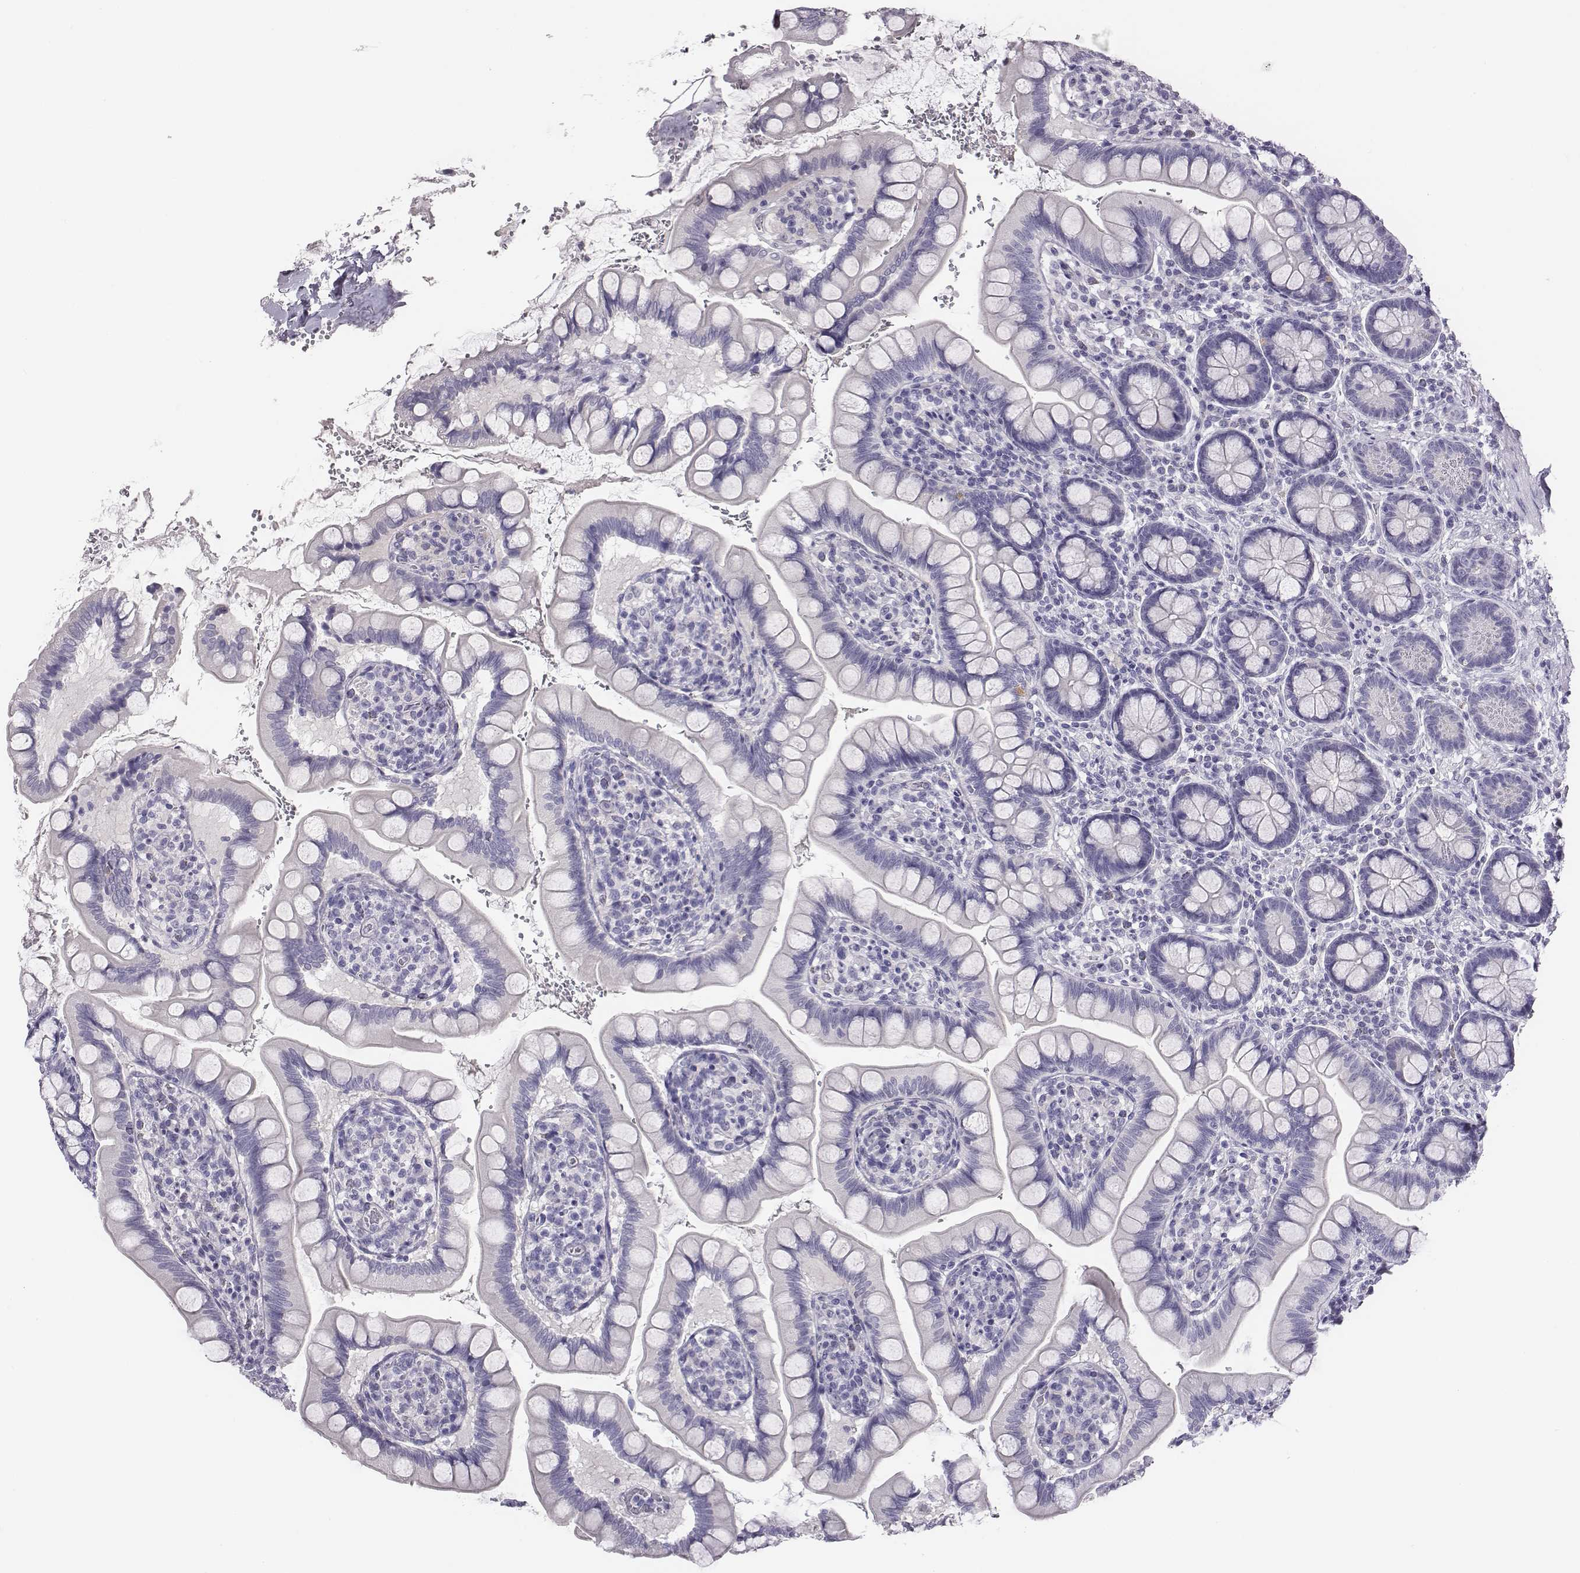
{"staining": {"intensity": "negative", "quantity": "none", "location": "none"}, "tissue": "small intestine", "cell_type": "Glandular cells", "image_type": "normal", "snomed": [{"axis": "morphology", "description": "Normal tissue, NOS"}, {"axis": "topography", "description": "Small intestine"}], "caption": "High power microscopy micrograph of an immunohistochemistry histopathology image of unremarkable small intestine, revealing no significant expression in glandular cells. (Immunohistochemistry, brightfield microscopy, high magnification).", "gene": "ENSG00000290147", "patient": {"sex": "female", "age": 56}}